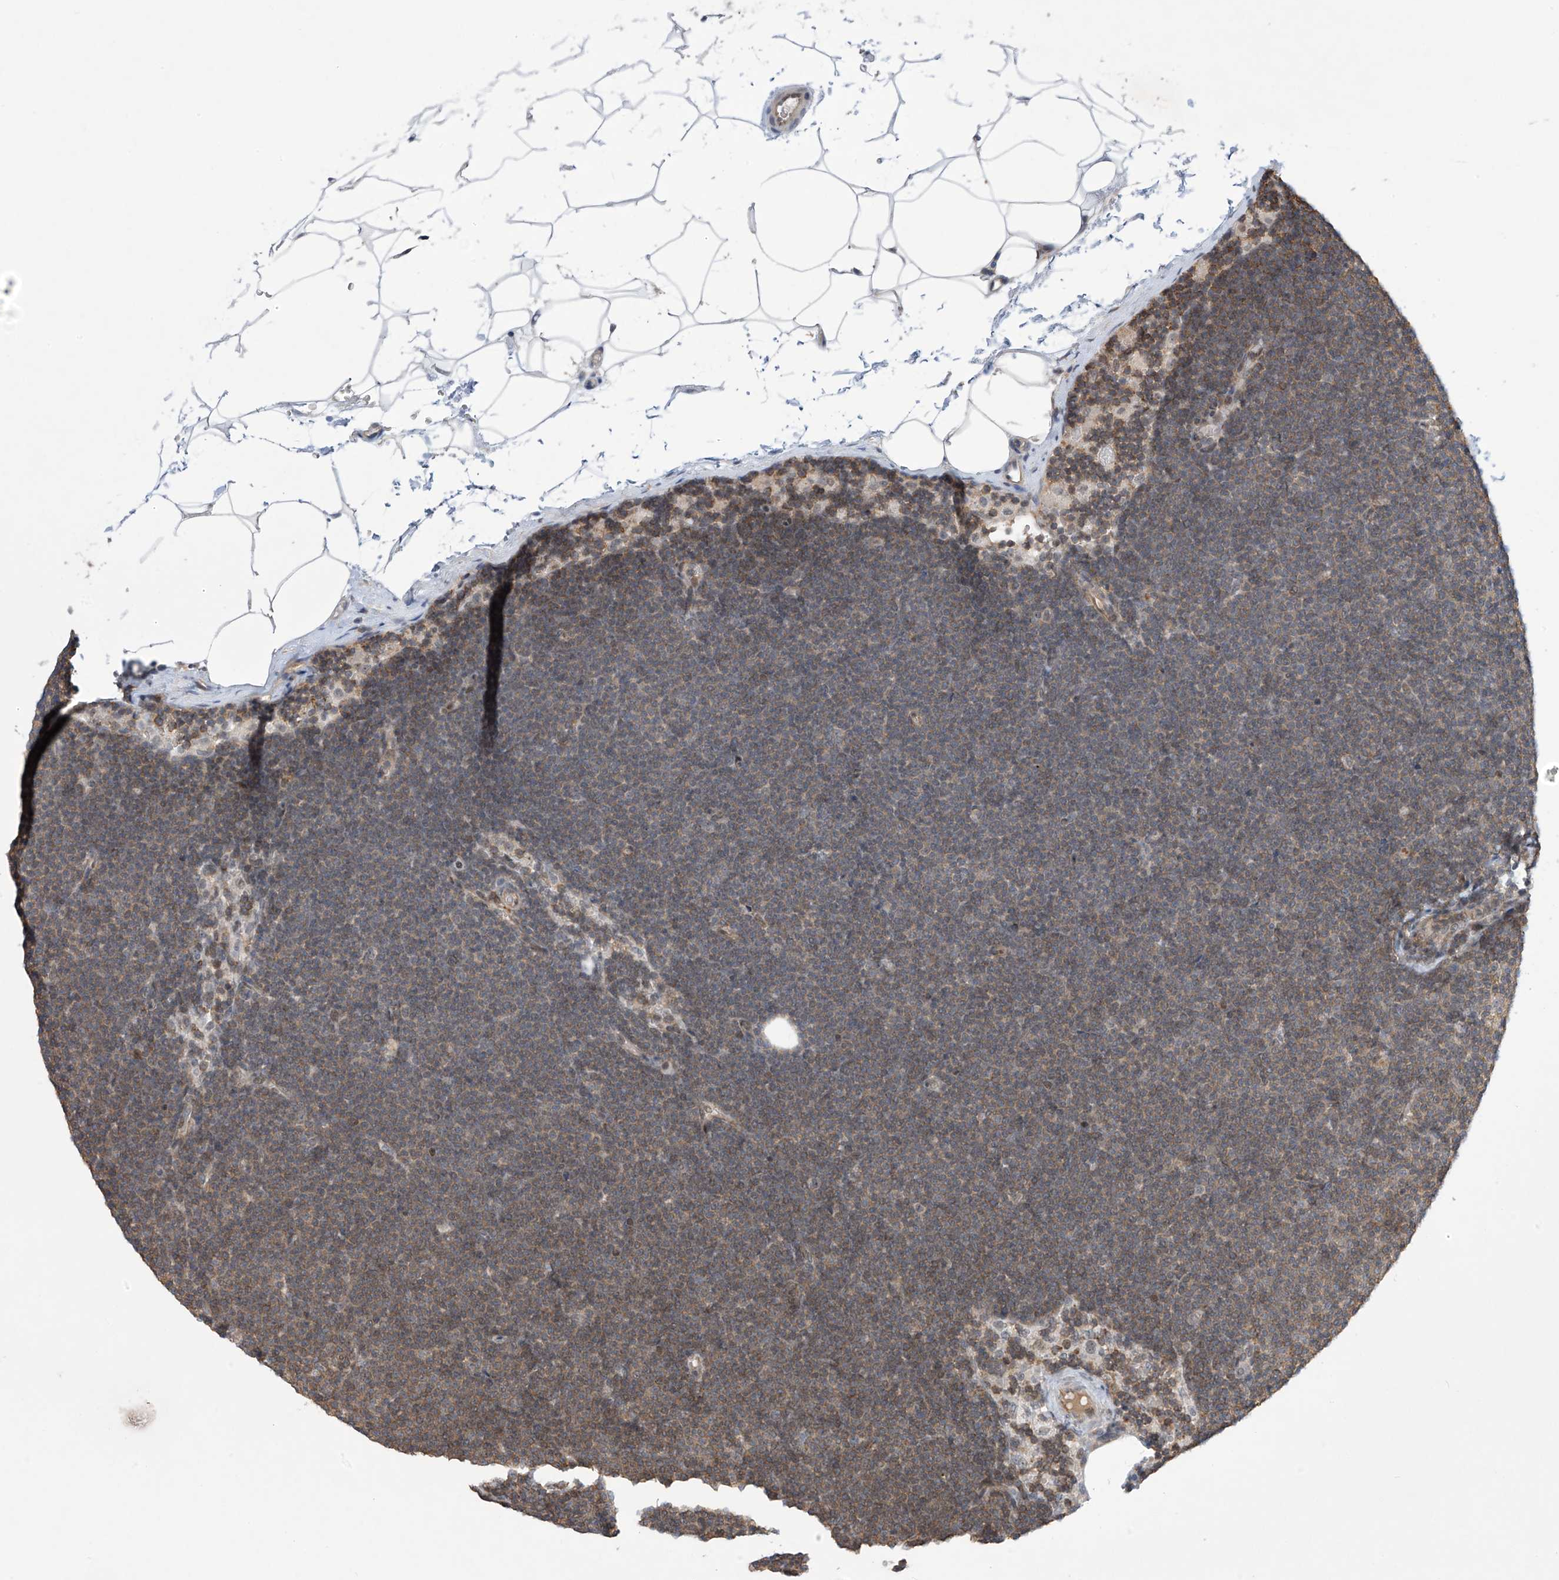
{"staining": {"intensity": "weak", "quantity": "25%-75%", "location": "cytoplasmic/membranous"}, "tissue": "lymphoma", "cell_type": "Tumor cells", "image_type": "cancer", "snomed": [{"axis": "morphology", "description": "Malignant lymphoma, non-Hodgkin's type, Low grade"}, {"axis": "topography", "description": "Lymph node"}], "caption": "A micrograph showing weak cytoplasmic/membranous staining in about 25%-75% of tumor cells in lymphoma, as visualized by brown immunohistochemical staining.", "gene": "MSL3", "patient": {"sex": "female", "age": 53}}